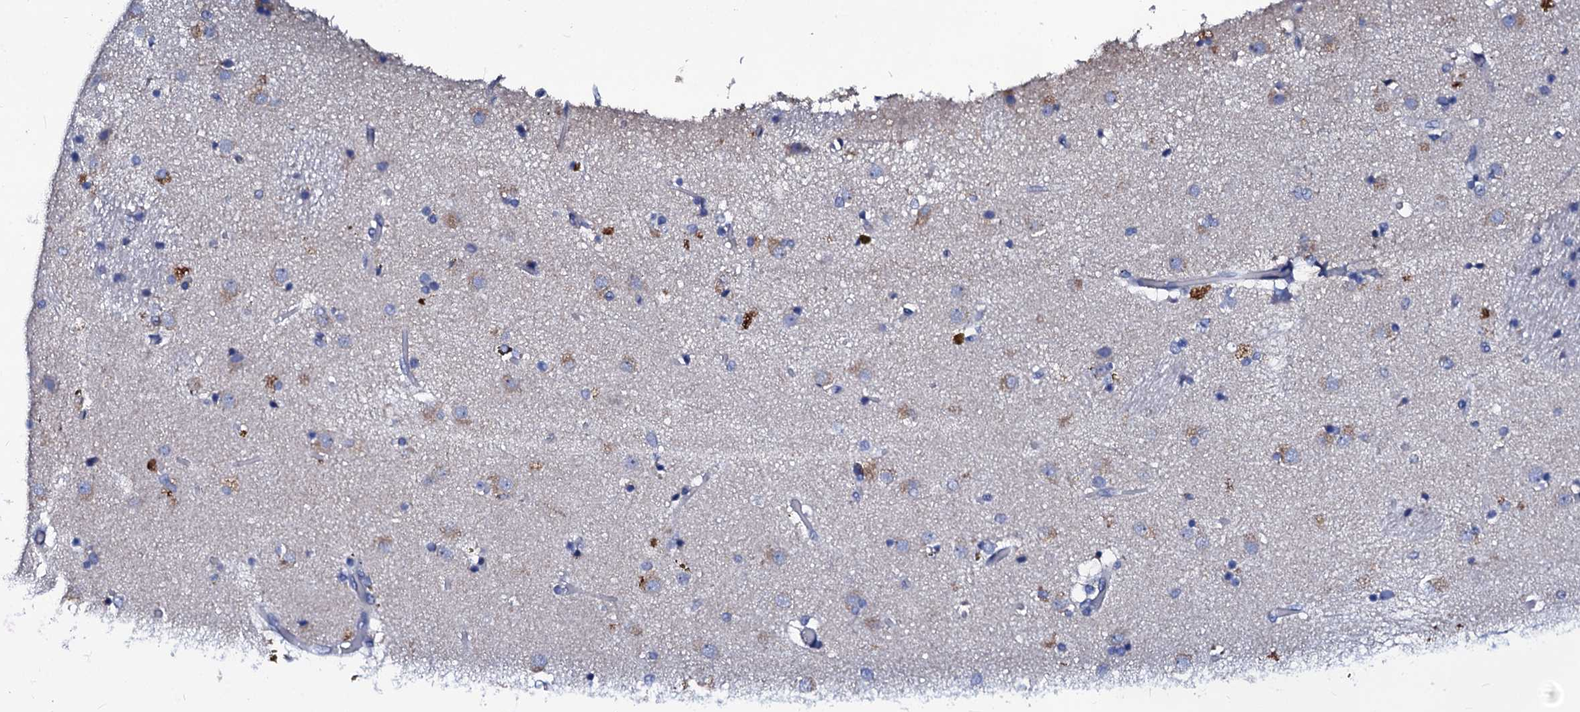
{"staining": {"intensity": "negative", "quantity": "none", "location": "none"}, "tissue": "caudate", "cell_type": "Glial cells", "image_type": "normal", "snomed": [{"axis": "morphology", "description": "Normal tissue, NOS"}, {"axis": "topography", "description": "Lateral ventricle wall"}], "caption": "Protein analysis of unremarkable caudate displays no significant staining in glial cells.", "gene": "SLC37A4", "patient": {"sex": "male", "age": 70}}